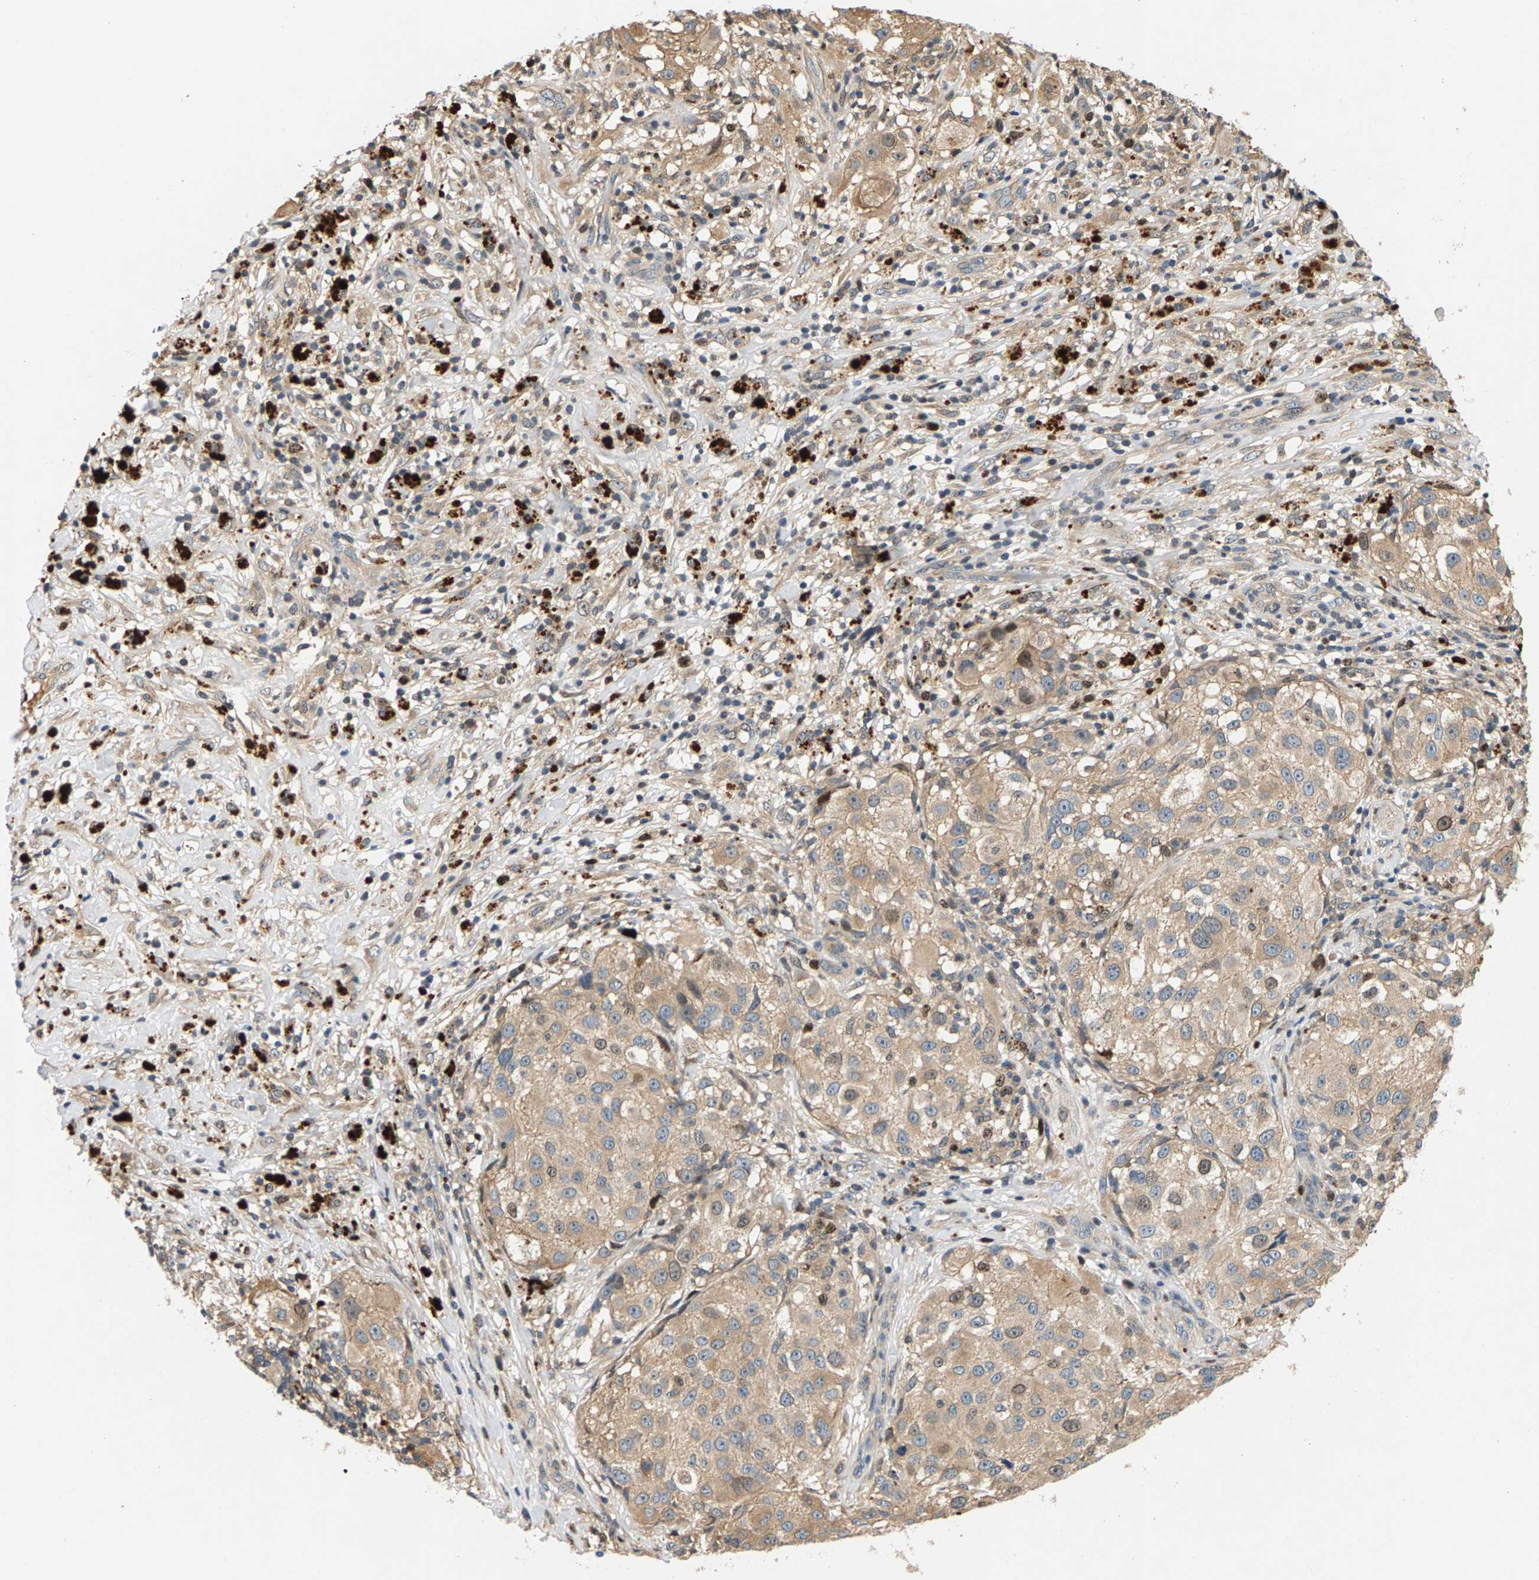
{"staining": {"intensity": "weak", "quantity": ">75%", "location": "cytoplasmic/membranous"}, "tissue": "melanoma", "cell_type": "Tumor cells", "image_type": "cancer", "snomed": [{"axis": "morphology", "description": "Necrosis, NOS"}, {"axis": "morphology", "description": "Malignant melanoma, NOS"}, {"axis": "topography", "description": "Skin"}], "caption": "Tumor cells exhibit low levels of weak cytoplasmic/membranous expression in approximately >75% of cells in malignant melanoma.", "gene": "FAM78A", "patient": {"sex": "female", "age": 87}}